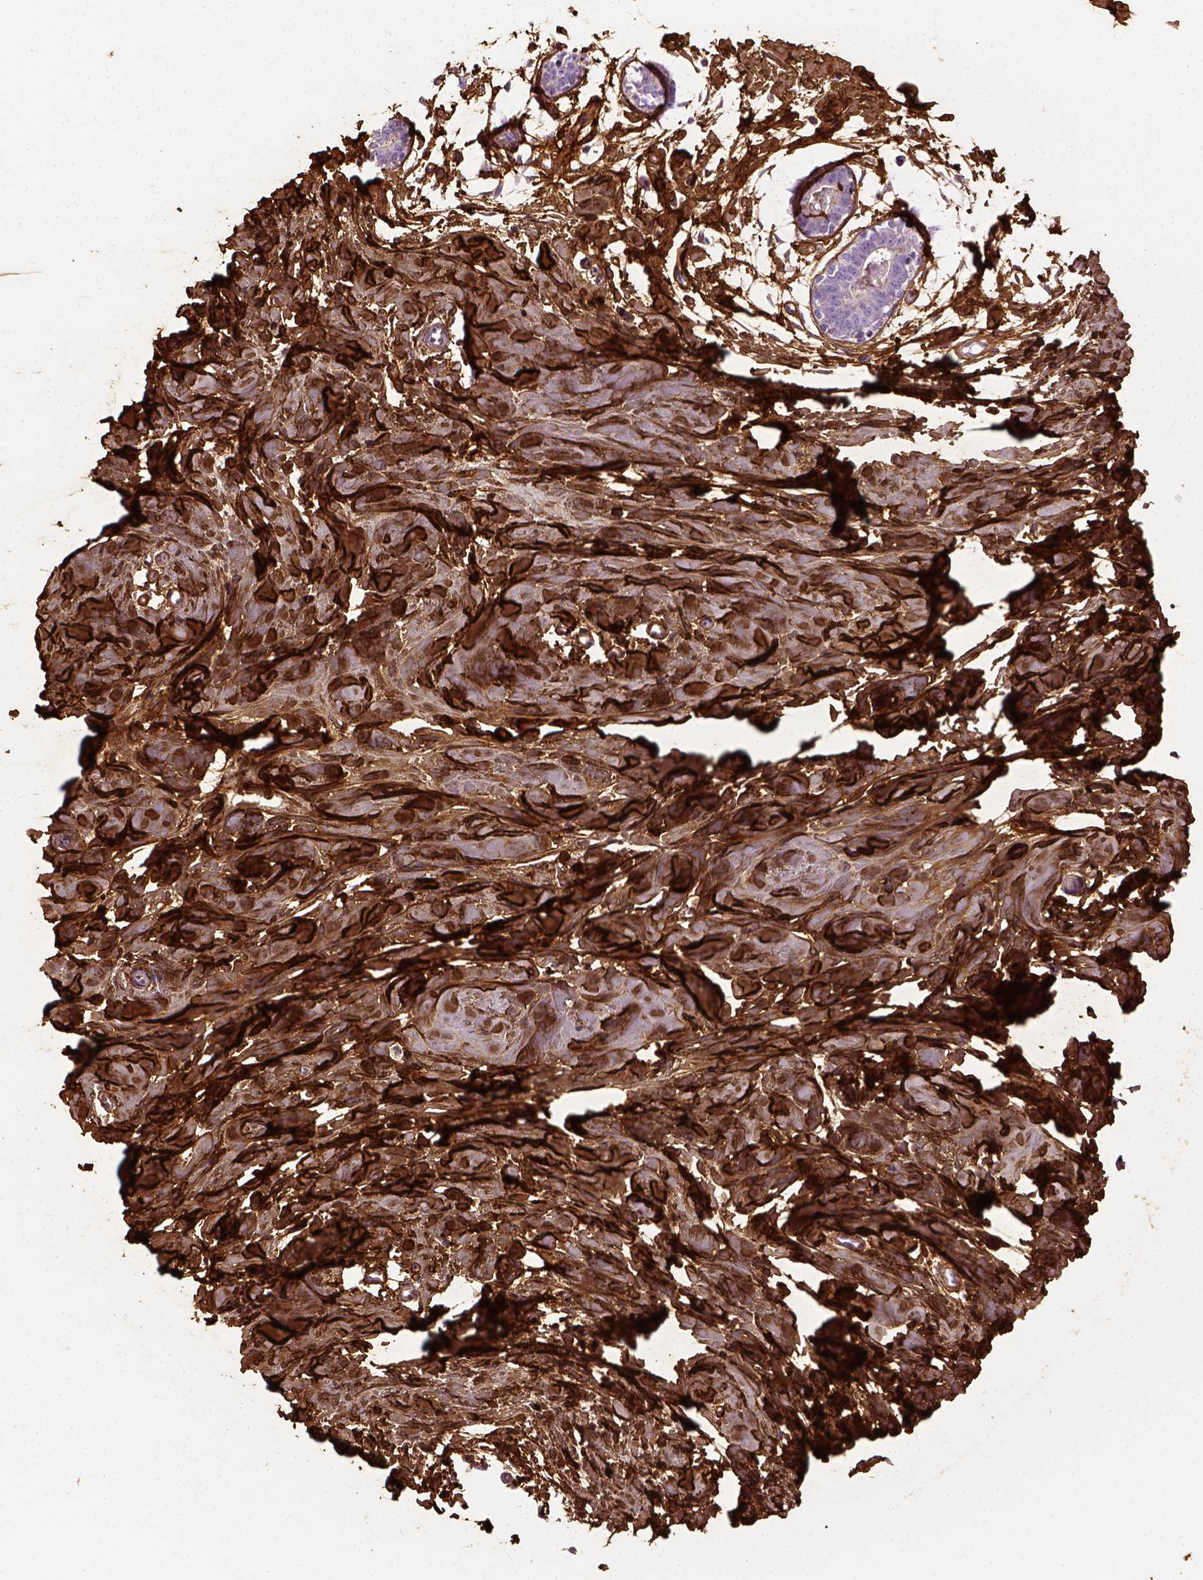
{"staining": {"intensity": "strong", "quantity": ">75%", "location": "cytoplasmic/membranous"}, "tissue": "breast", "cell_type": "Adipocytes", "image_type": "normal", "snomed": [{"axis": "morphology", "description": "Normal tissue, NOS"}, {"axis": "topography", "description": "Breast"}], "caption": "IHC (DAB) staining of normal human breast shows strong cytoplasmic/membranous protein expression in approximately >75% of adipocytes. The protein of interest is shown in brown color, while the nuclei are stained blue.", "gene": "COL6A2", "patient": {"sex": "female", "age": 27}}